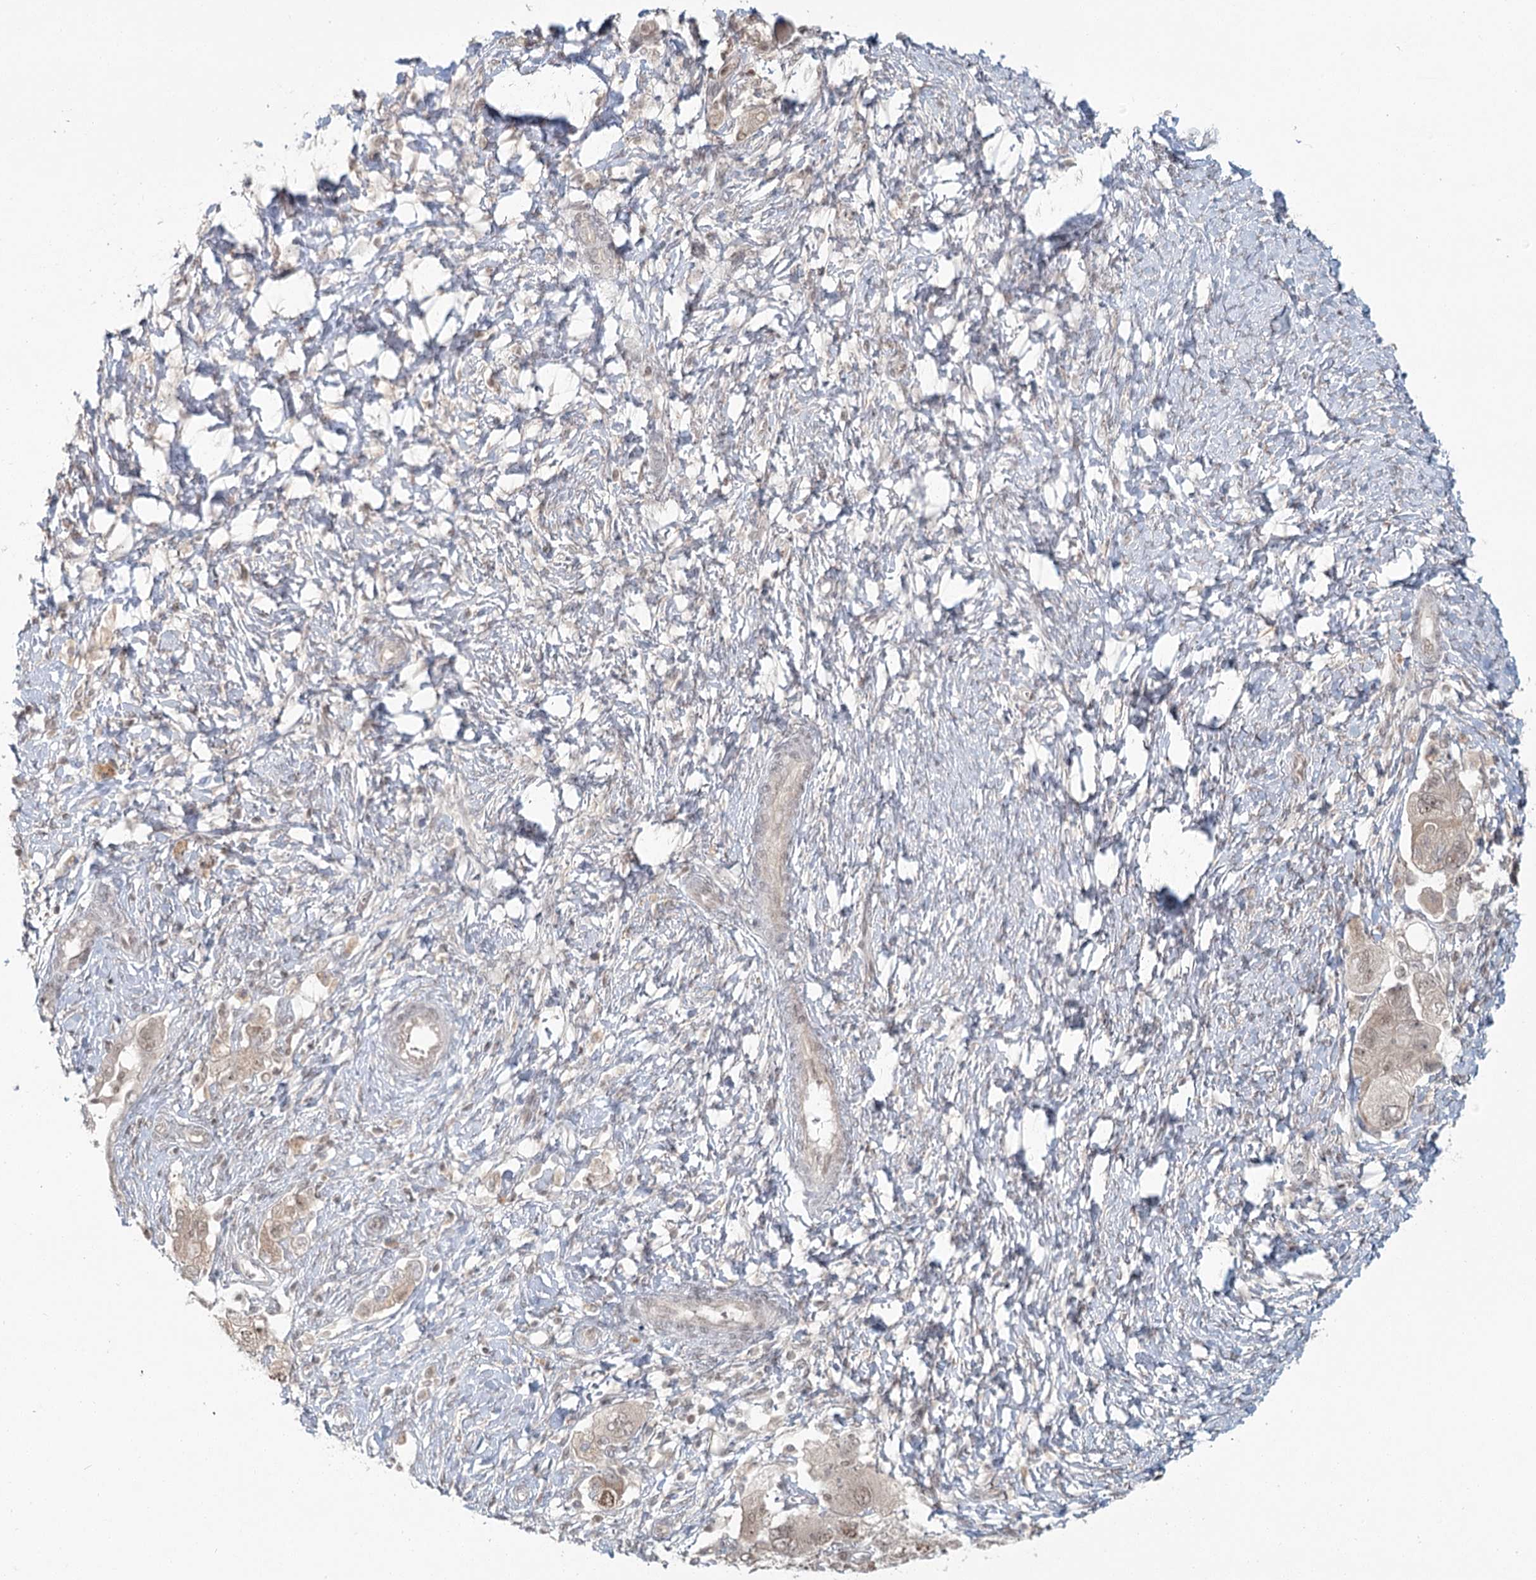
{"staining": {"intensity": "moderate", "quantity": "<25%", "location": "nuclear"}, "tissue": "ovarian cancer", "cell_type": "Tumor cells", "image_type": "cancer", "snomed": [{"axis": "morphology", "description": "Carcinoma, NOS"}, {"axis": "morphology", "description": "Cystadenocarcinoma, serous, NOS"}, {"axis": "topography", "description": "Ovary"}], "caption": "Serous cystadenocarcinoma (ovarian) tissue displays moderate nuclear staining in about <25% of tumor cells", "gene": "R3HCC1L", "patient": {"sex": "female", "age": 69}}